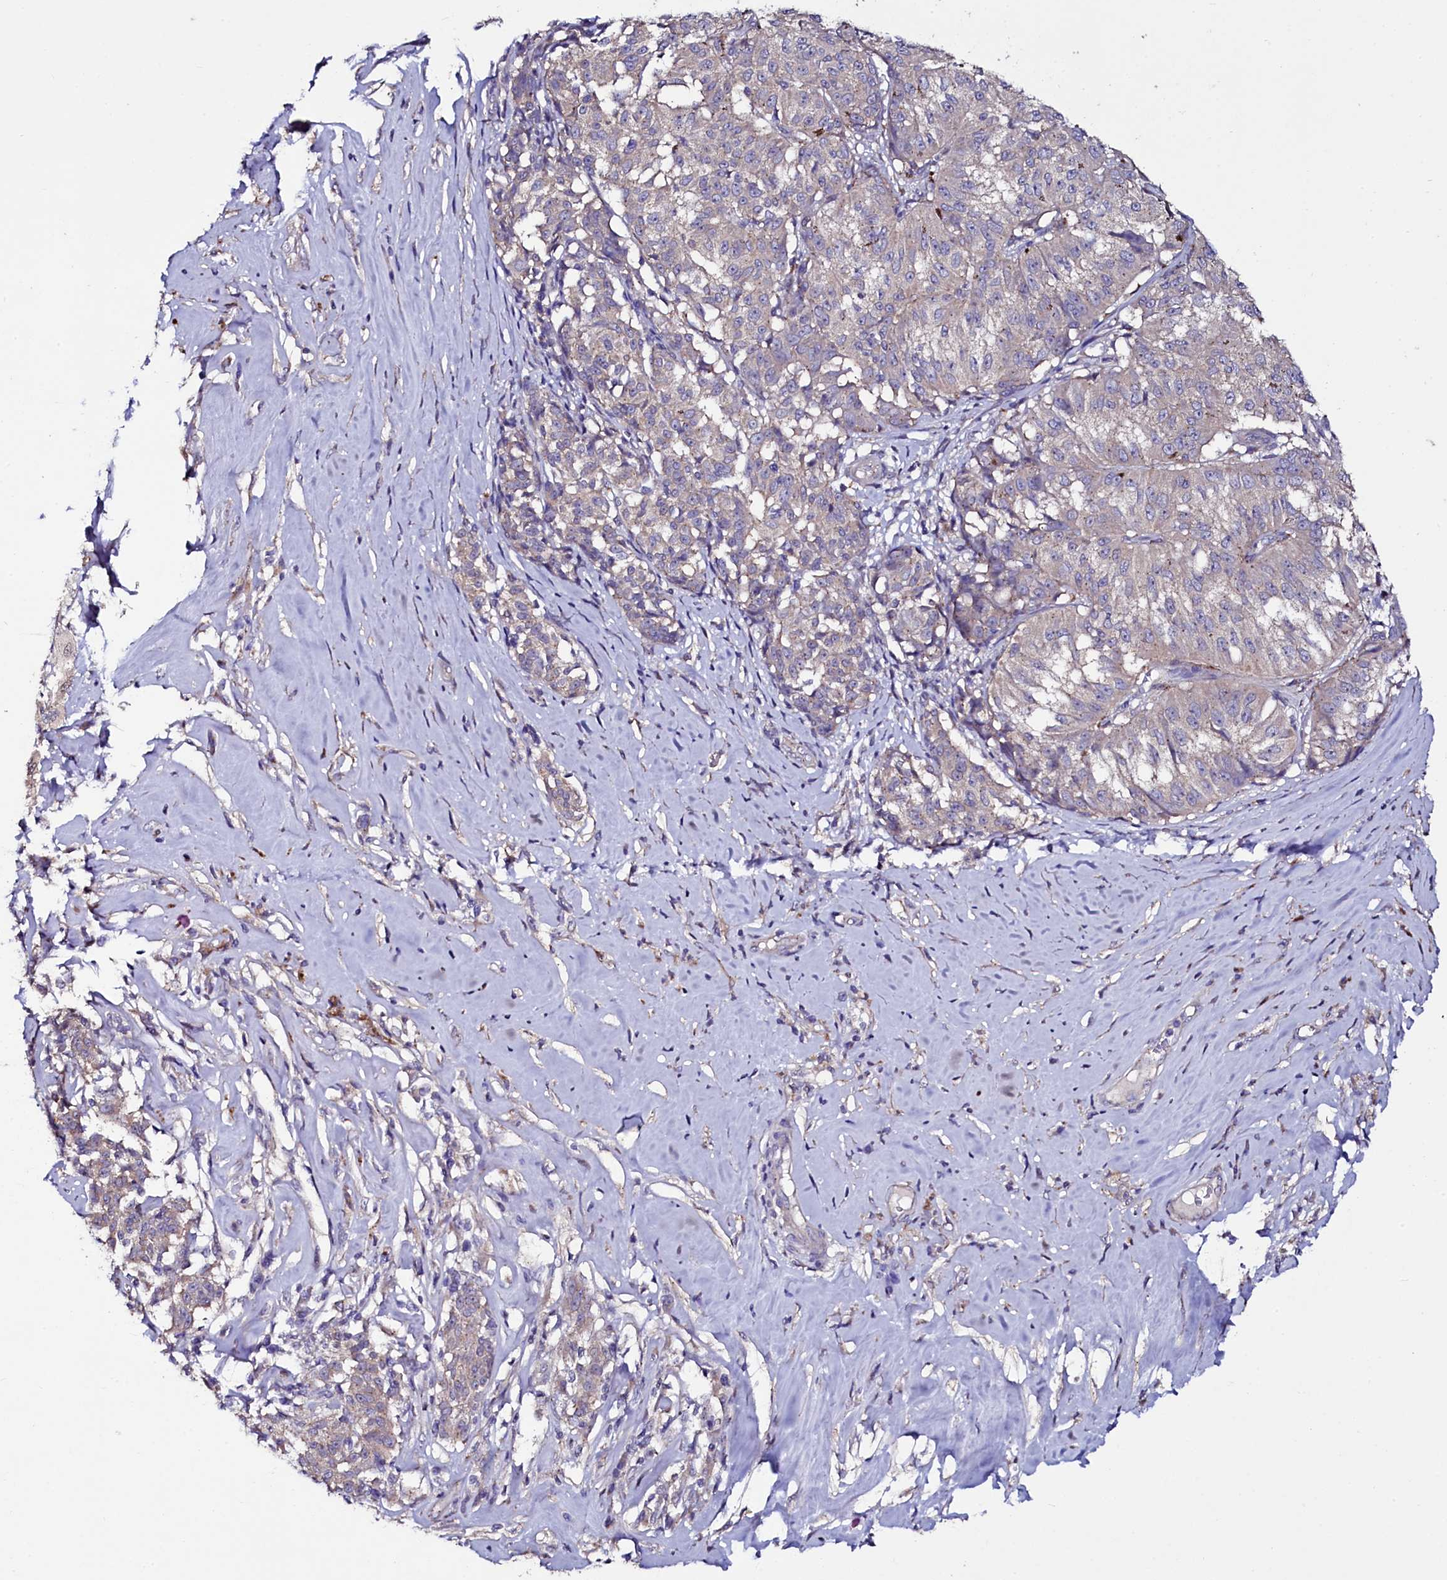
{"staining": {"intensity": "weak", "quantity": "<25%", "location": "cytoplasmic/membranous"}, "tissue": "melanoma", "cell_type": "Tumor cells", "image_type": "cancer", "snomed": [{"axis": "morphology", "description": "Malignant melanoma, NOS"}, {"axis": "topography", "description": "Skin"}], "caption": "Immunohistochemistry of human melanoma displays no positivity in tumor cells. The staining was performed using DAB (3,3'-diaminobenzidine) to visualize the protein expression in brown, while the nuclei were stained in blue with hematoxylin (Magnification: 20x).", "gene": "USPL1", "patient": {"sex": "female", "age": 72}}